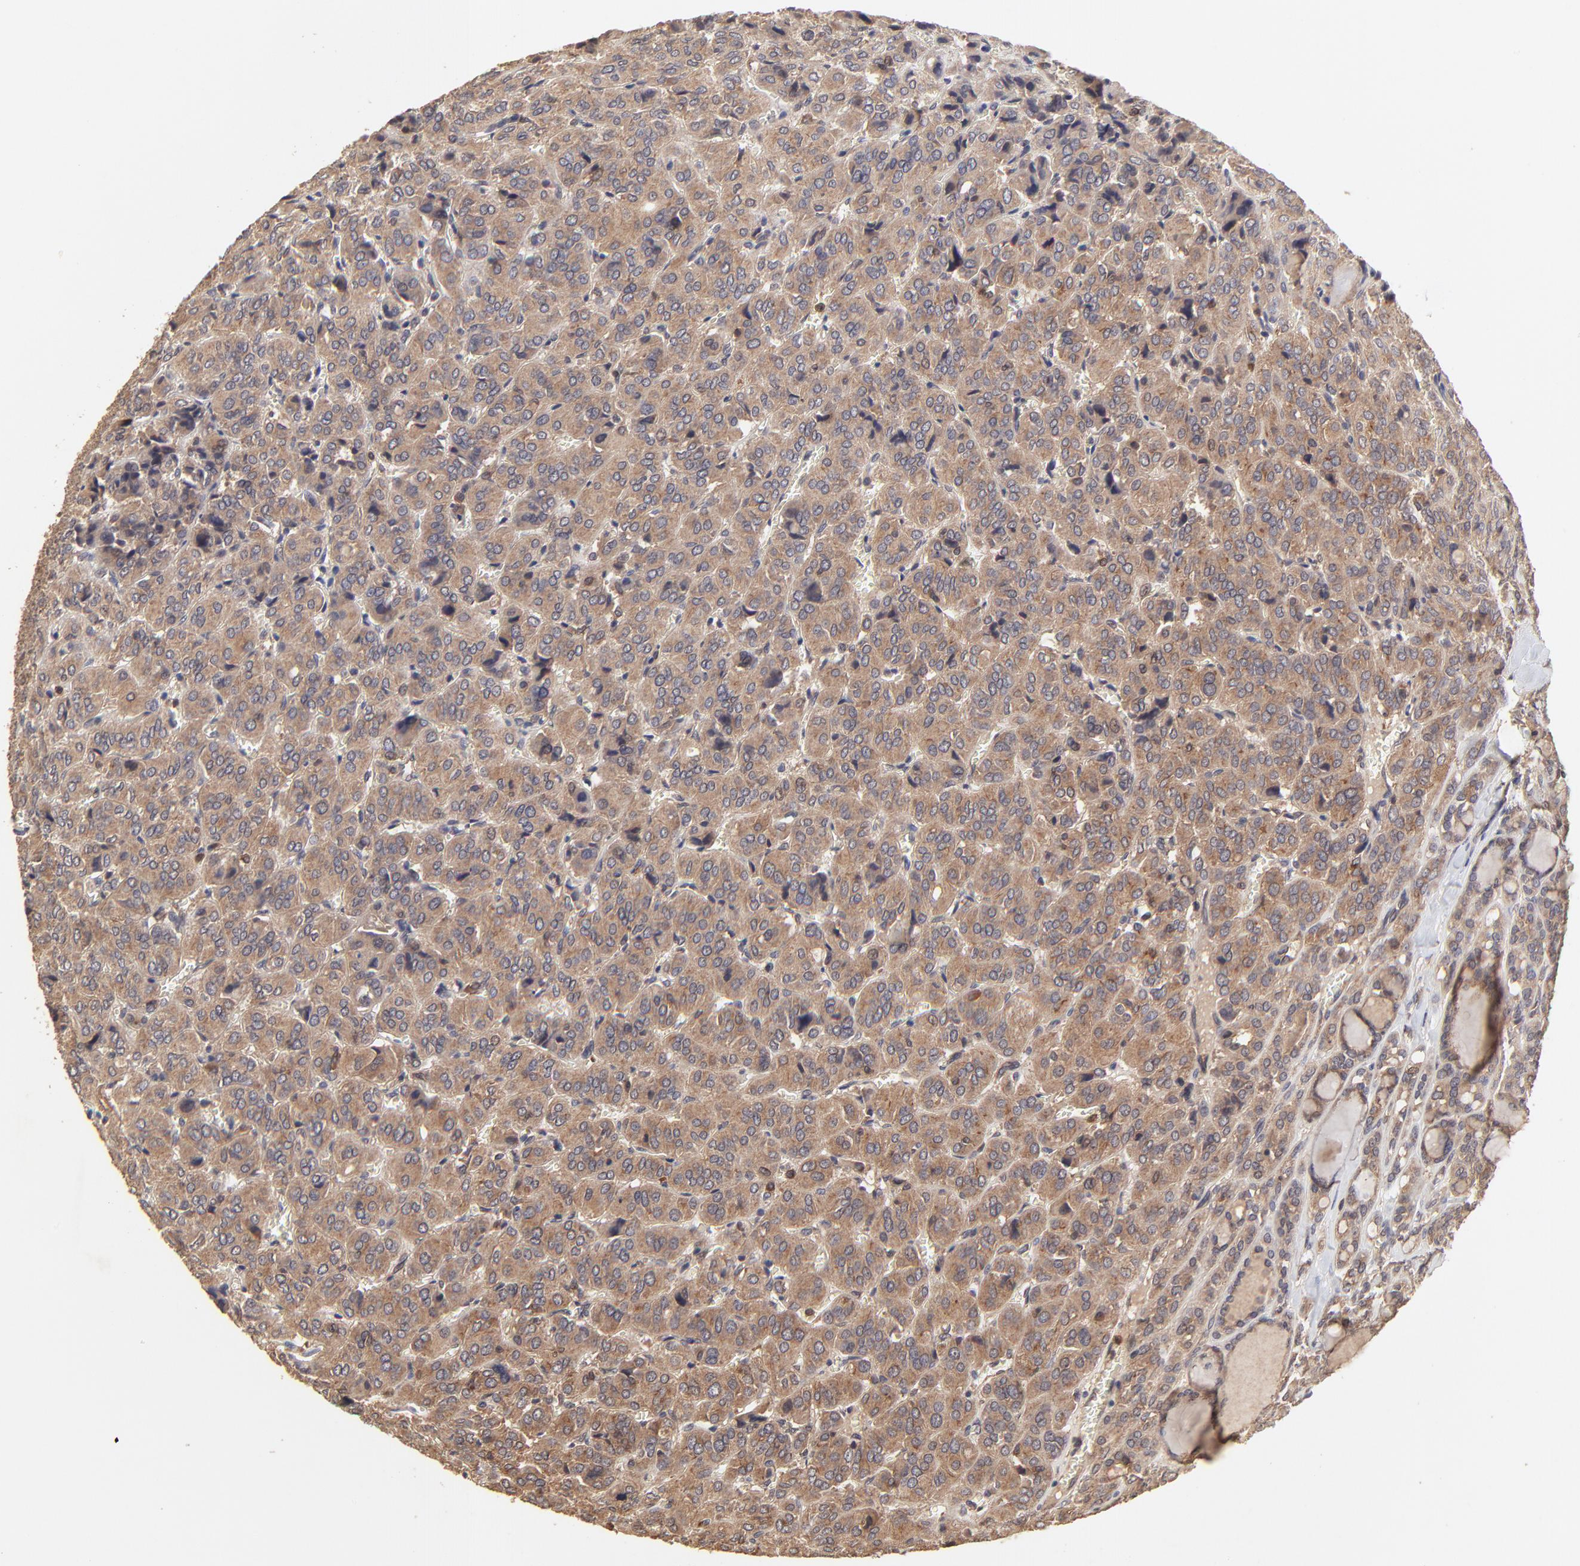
{"staining": {"intensity": "moderate", "quantity": ">75%", "location": "cytoplasmic/membranous"}, "tissue": "thyroid cancer", "cell_type": "Tumor cells", "image_type": "cancer", "snomed": [{"axis": "morphology", "description": "Follicular adenoma carcinoma, NOS"}, {"axis": "topography", "description": "Thyroid gland"}], "caption": "There is medium levels of moderate cytoplasmic/membranous positivity in tumor cells of thyroid follicular adenoma carcinoma, as demonstrated by immunohistochemical staining (brown color).", "gene": "STON2", "patient": {"sex": "female", "age": 71}}